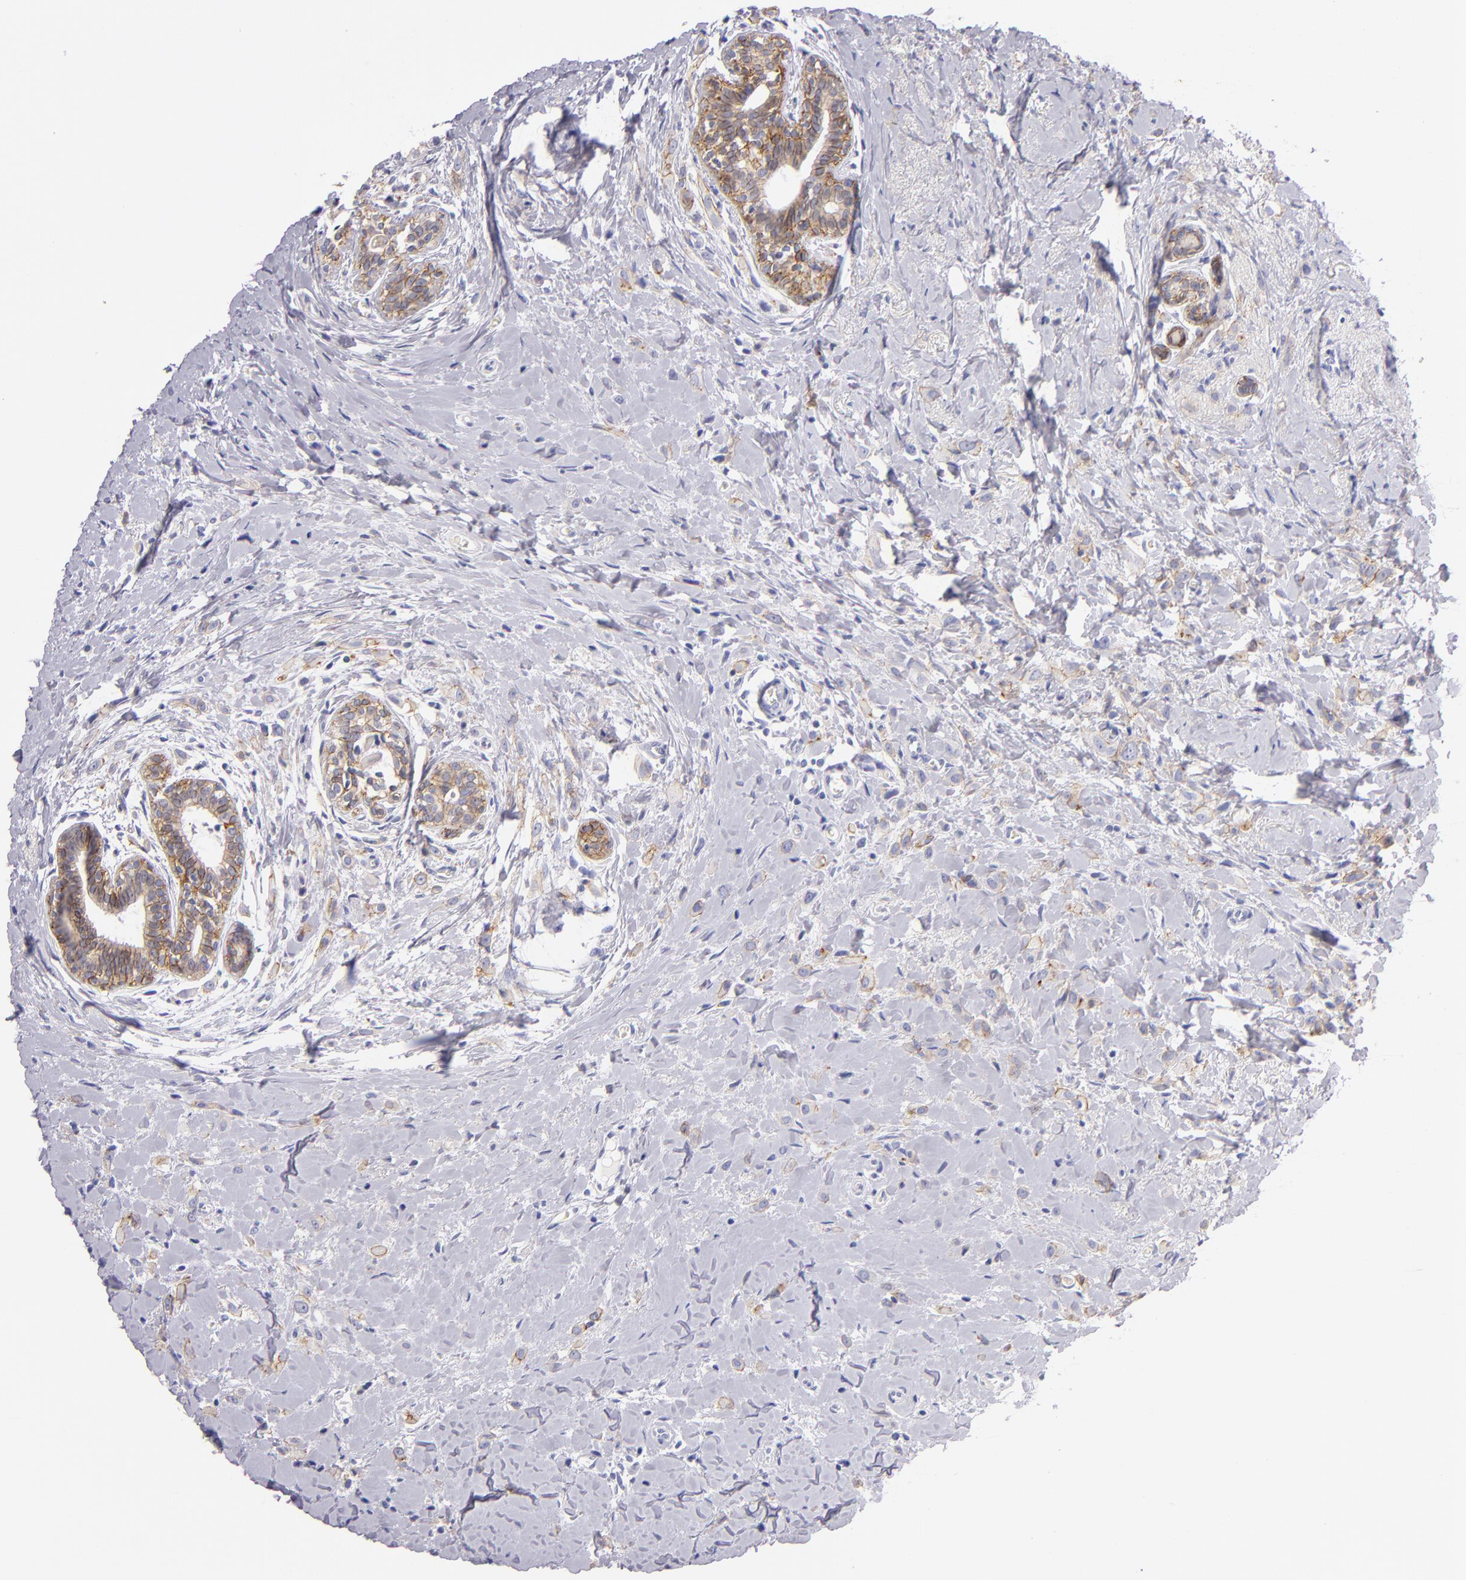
{"staining": {"intensity": "moderate", "quantity": "25%-75%", "location": "cytoplasmic/membranous"}, "tissue": "breast cancer", "cell_type": "Tumor cells", "image_type": "cancer", "snomed": [{"axis": "morphology", "description": "Lobular carcinoma"}, {"axis": "topography", "description": "Breast"}], "caption": "IHC micrograph of neoplastic tissue: lobular carcinoma (breast) stained using immunohistochemistry reveals medium levels of moderate protein expression localized specifically in the cytoplasmic/membranous of tumor cells, appearing as a cytoplasmic/membranous brown color.", "gene": "CDH3", "patient": {"sex": "female", "age": 57}}